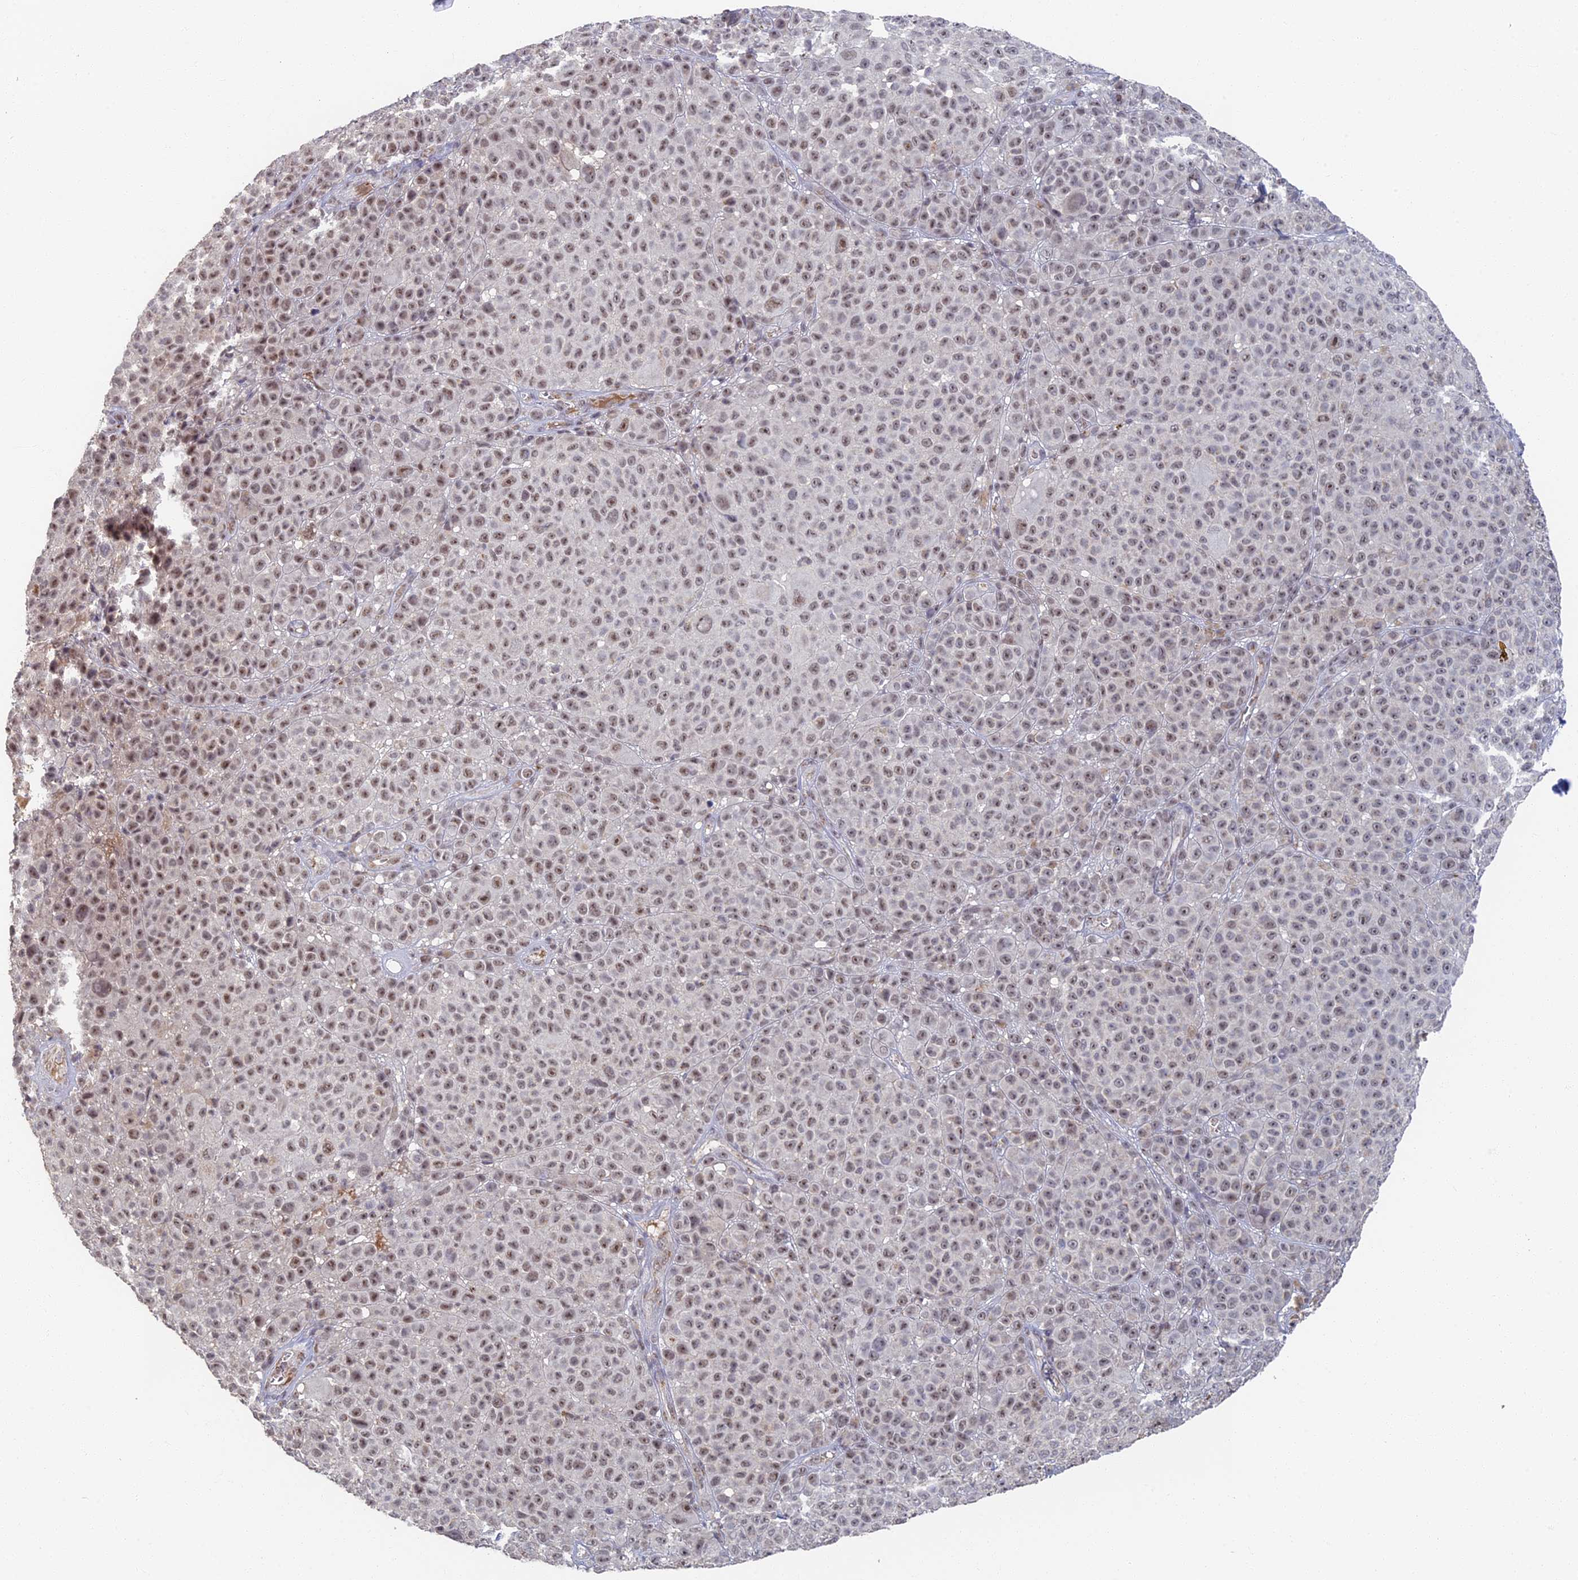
{"staining": {"intensity": "weak", "quantity": ">75%", "location": "nuclear"}, "tissue": "melanoma", "cell_type": "Tumor cells", "image_type": "cancer", "snomed": [{"axis": "morphology", "description": "Malignant melanoma, NOS"}, {"axis": "topography", "description": "Skin"}], "caption": "Immunohistochemical staining of malignant melanoma exhibits low levels of weak nuclear protein positivity in about >75% of tumor cells.", "gene": "GPATCH1", "patient": {"sex": "female", "age": 94}}